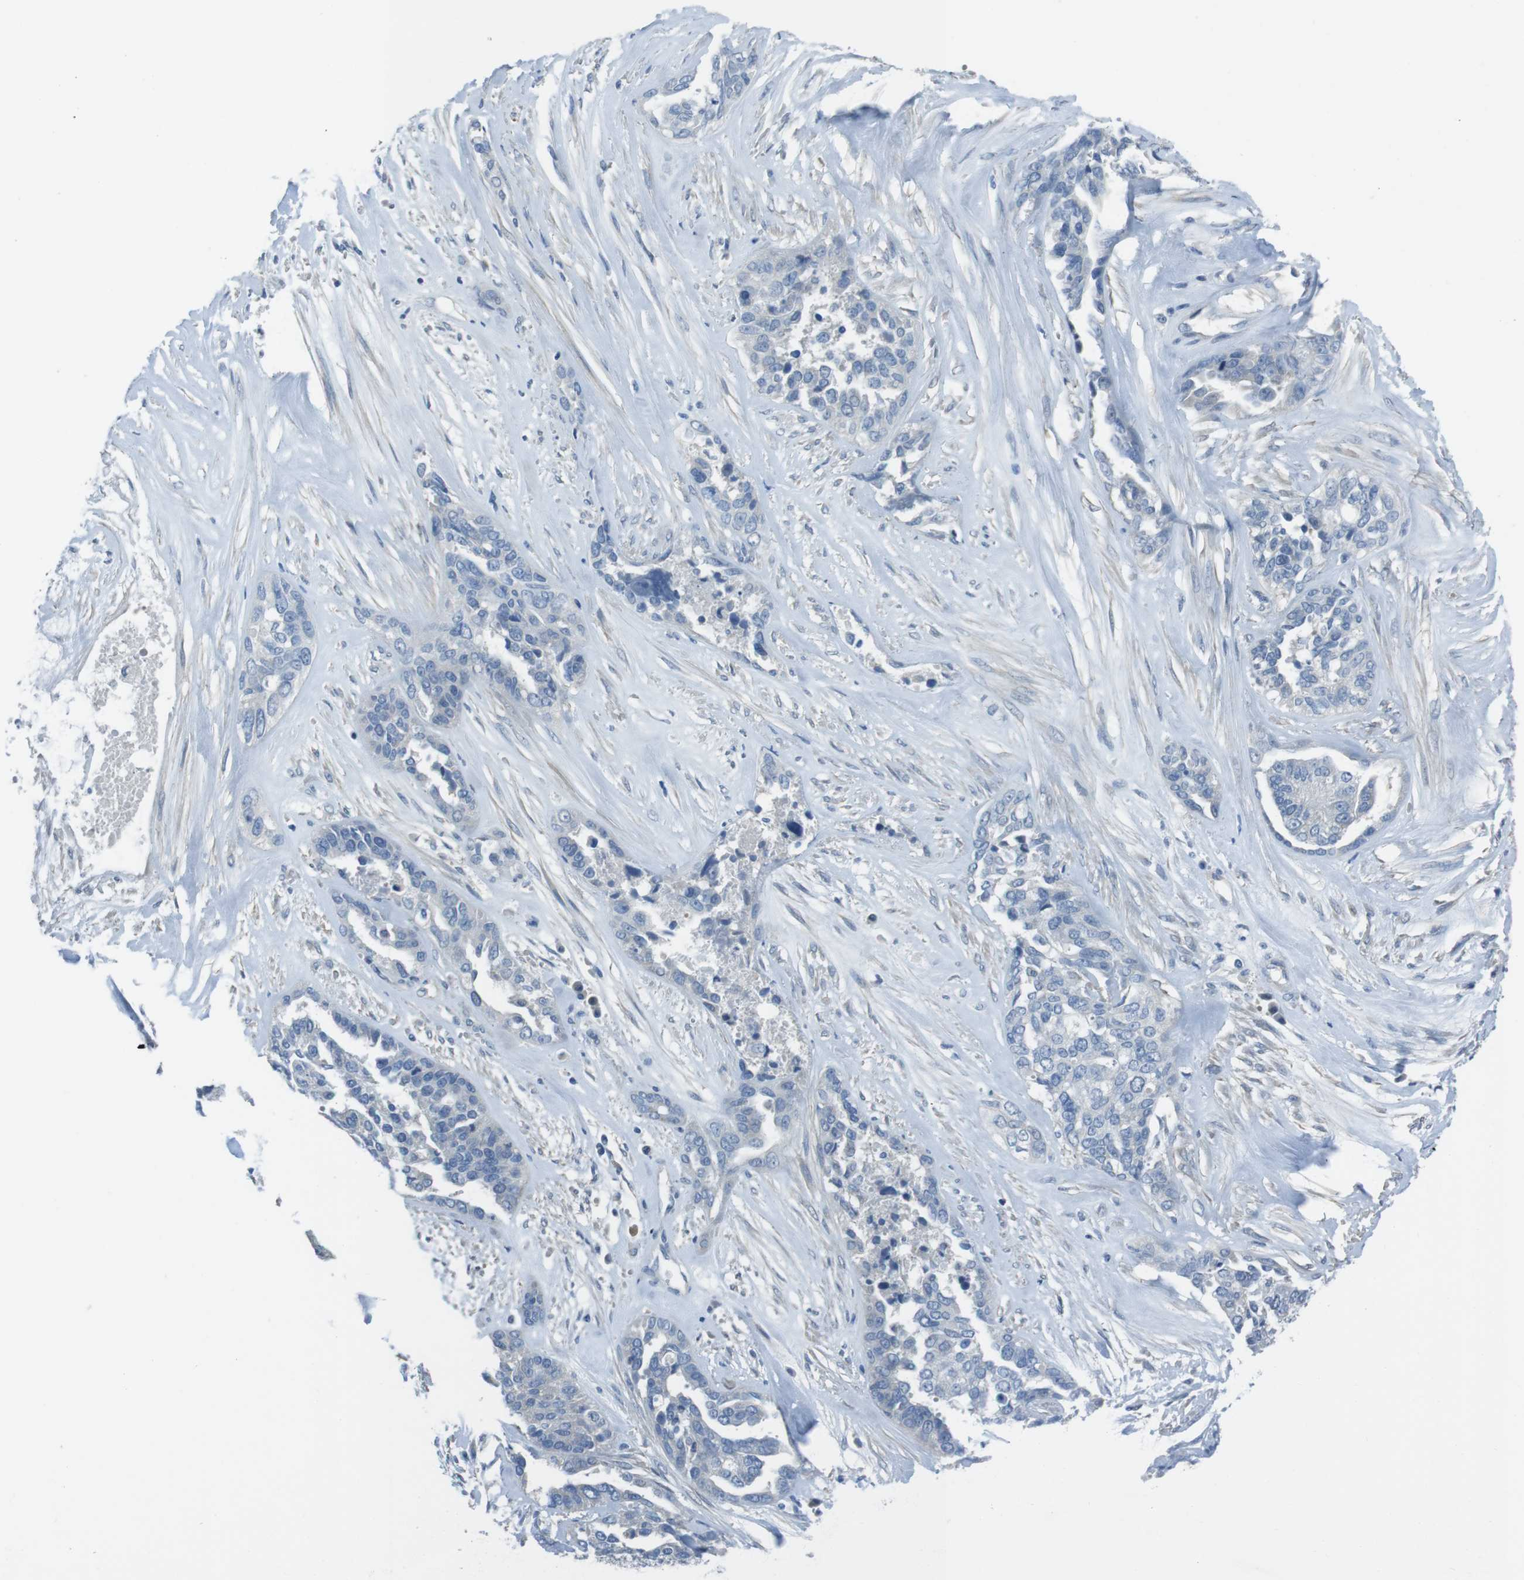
{"staining": {"intensity": "negative", "quantity": "none", "location": "none"}, "tissue": "ovarian cancer", "cell_type": "Tumor cells", "image_type": "cancer", "snomed": [{"axis": "morphology", "description": "Cystadenocarcinoma, serous, NOS"}, {"axis": "topography", "description": "Ovary"}], "caption": "Ovarian serous cystadenocarcinoma stained for a protein using immunohistochemistry demonstrates no positivity tumor cells.", "gene": "CYP2C8", "patient": {"sex": "female", "age": 44}}